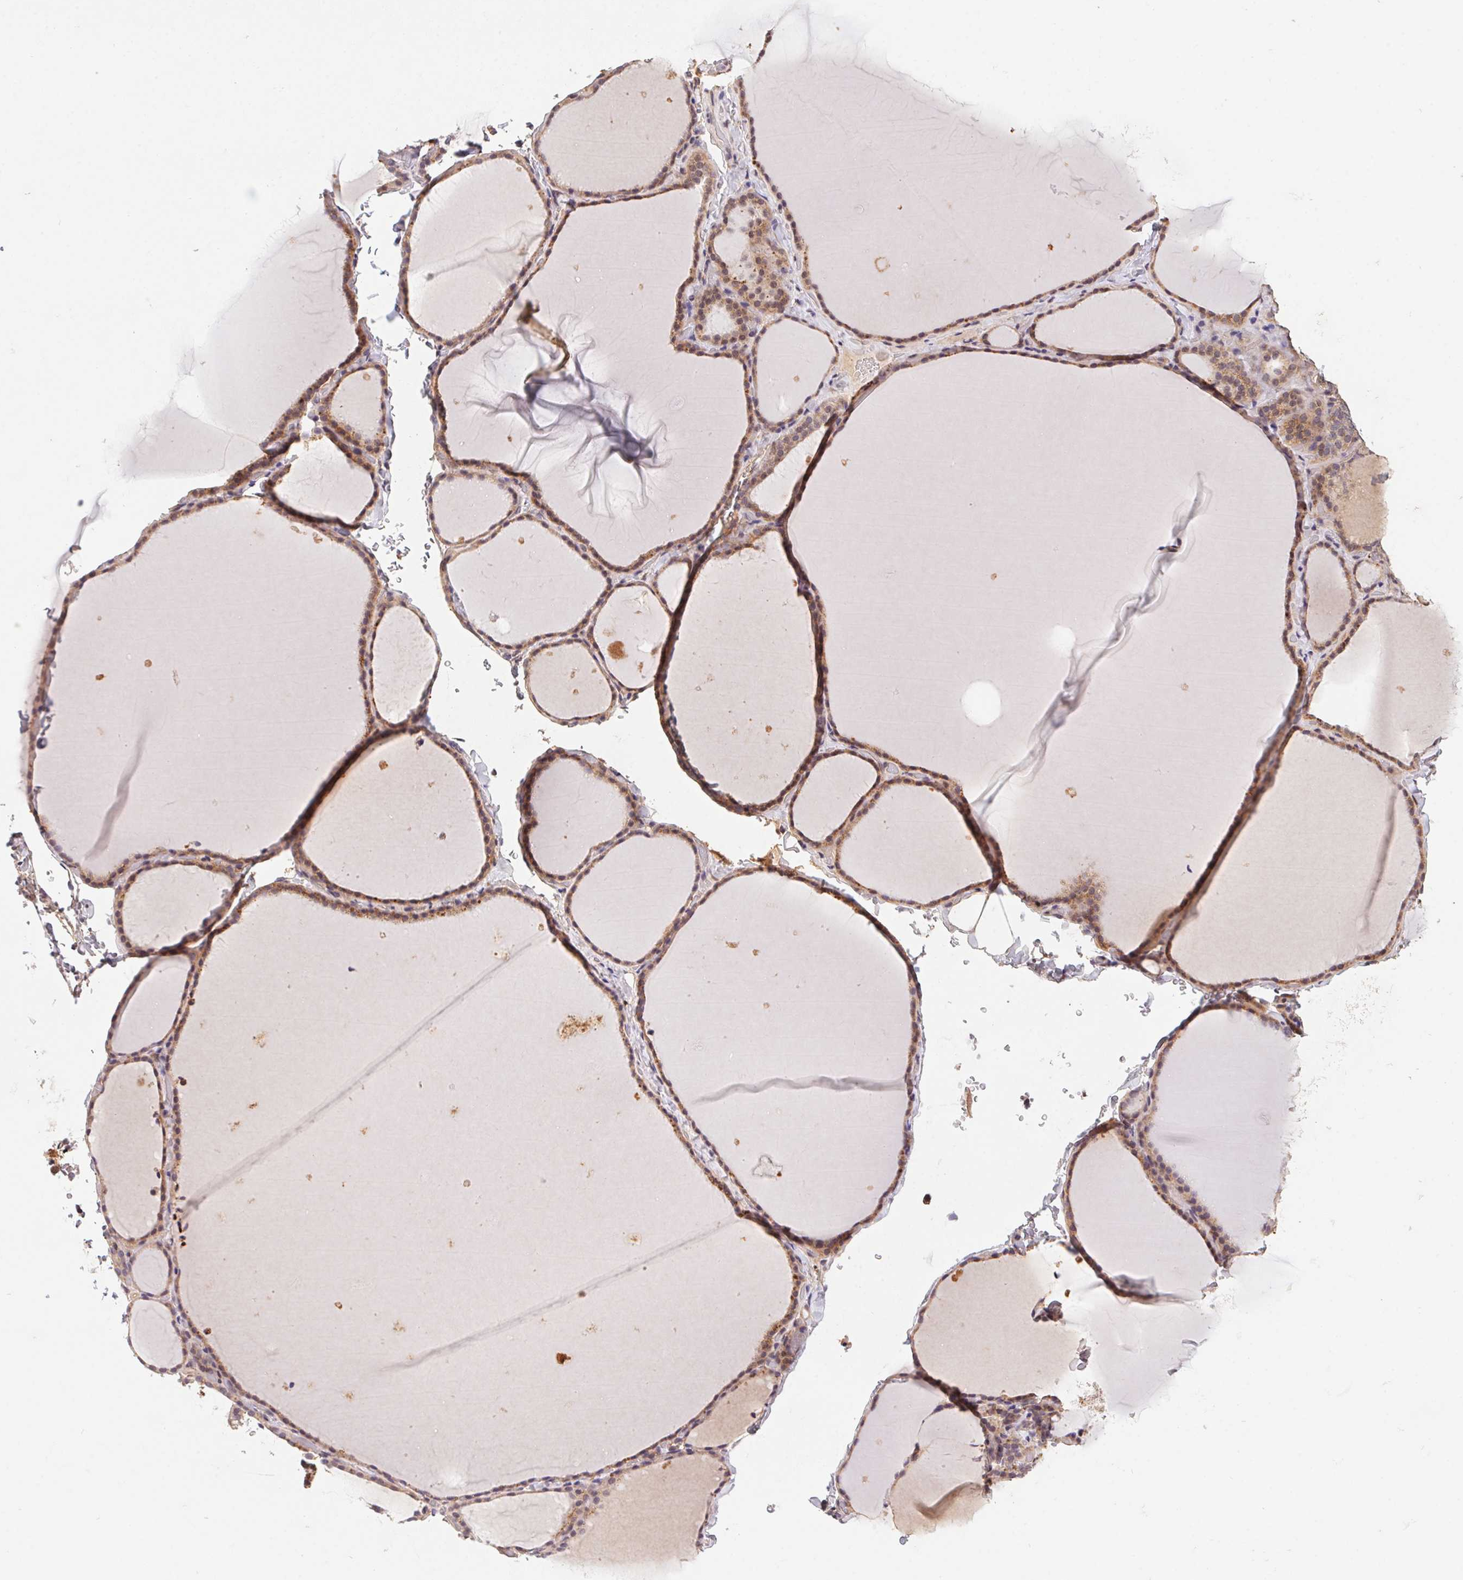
{"staining": {"intensity": "weak", "quantity": "25%-75%", "location": "cytoplasmic/membranous"}, "tissue": "thyroid gland", "cell_type": "Glandular cells", "image_type": "normal", "snomed": [{"axis": "morphology", "description": "Normal tissue, NOS"}, {"axis": "topography", "description": "Thyroid gland"}], "caption": "Immunohistochemistry (IHC) of unremarkable human thyroid gland exhibits low levels of weak cytoplasmic/membranous staining in about 25%-75% of glandular cells. (Stains: DAB (3,3'-diaminobenzidine) in brown, nuclei in blue, Microscopy: brightfield microscopy at high magnification).", "gene": "SLC52A2", "patient": {"sex": "female", "age": 22}}